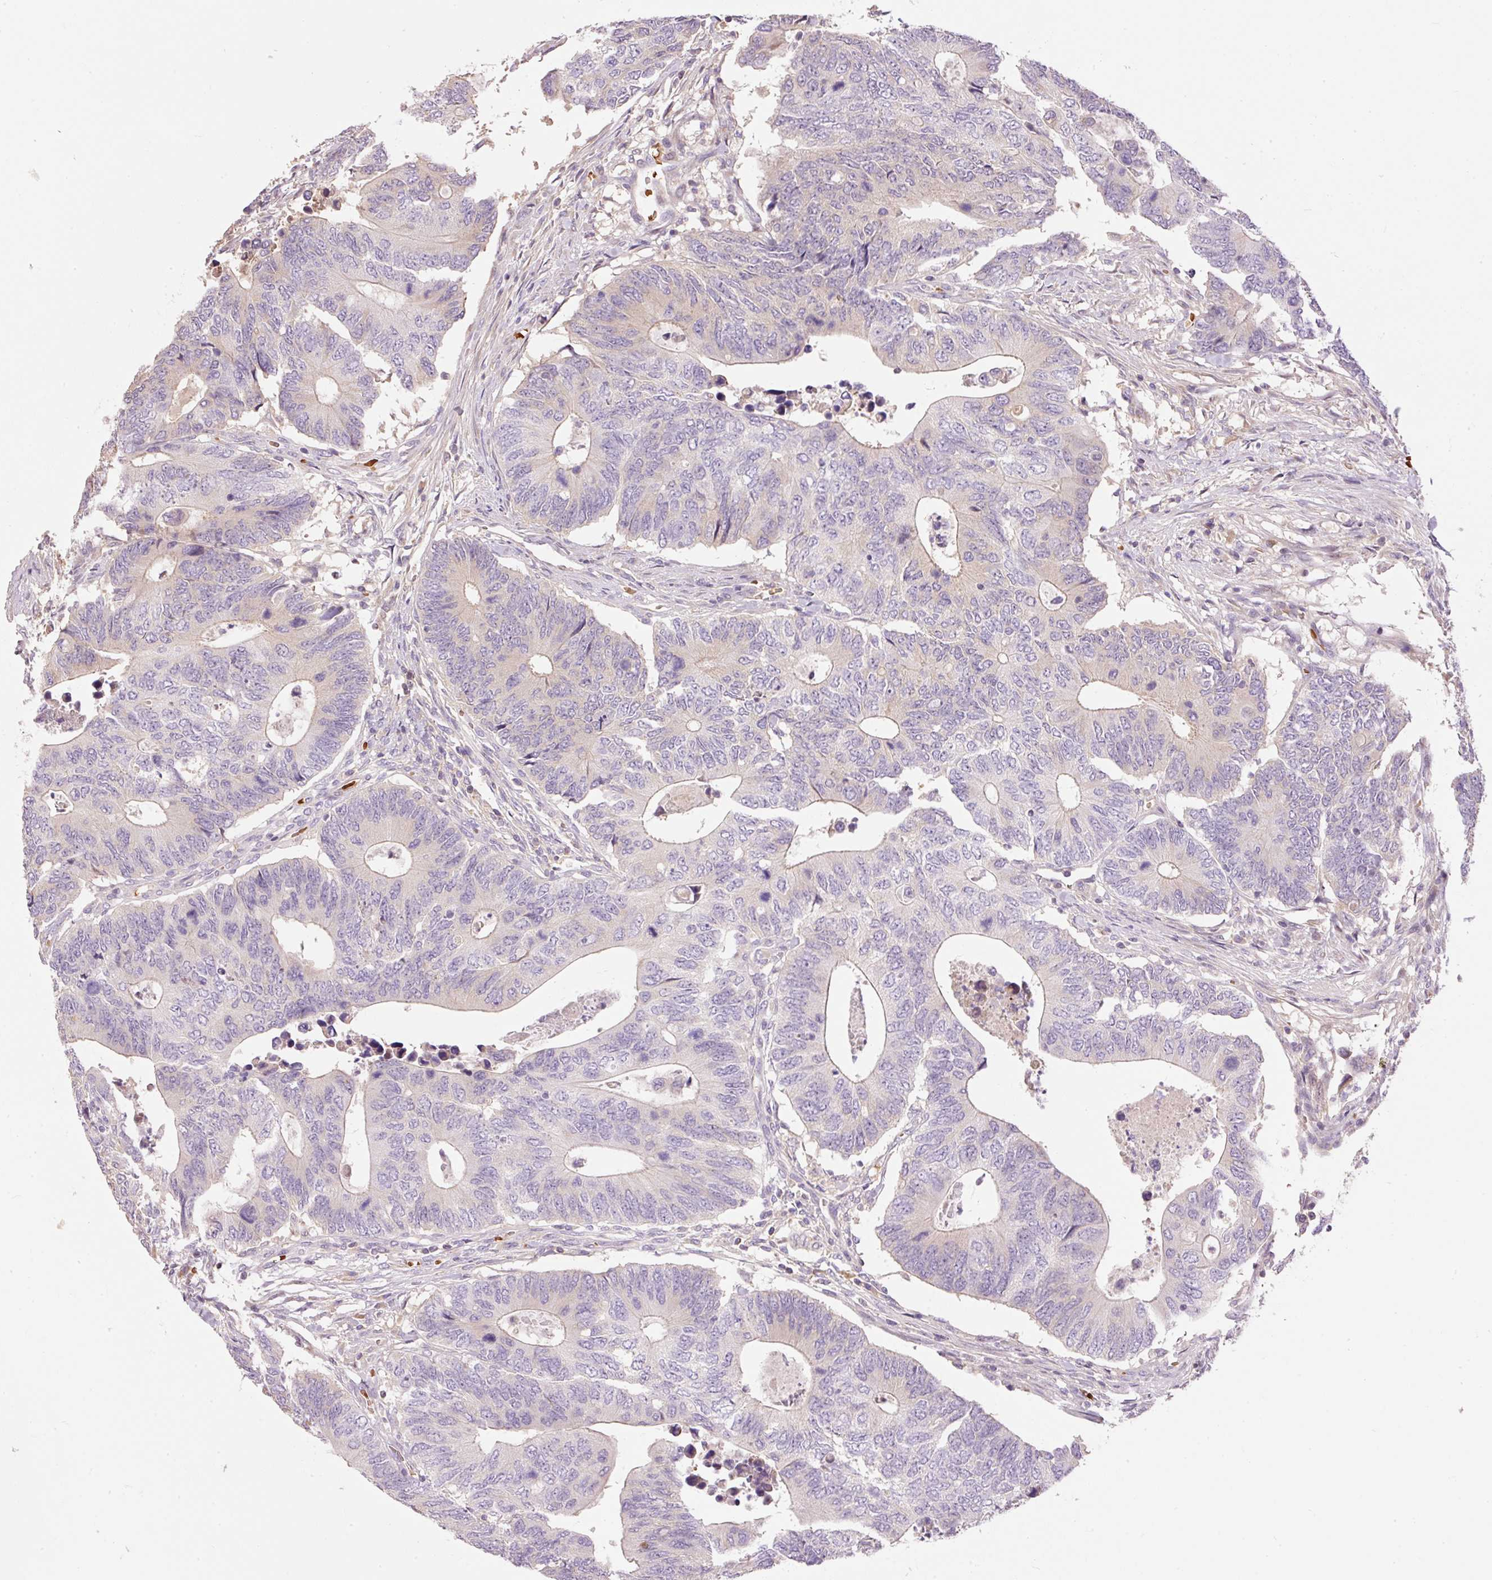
{"staining": {"intensity": "negative", "quantity": "none", "location": "none"}, "tissue": "colorectal cancer", "cell_type": "Tumor cells", "image_type": "cancer", "snomed": [{"axis": "morphology", "description": "Adenocarcinoma, NOS"}, {"axis": "topography", "description": "Colon"}], "caption": "Colorectal adenocarcinoma was stained to show a protein in brown. There is no significant staining in tumor cells. (Immunohistochemistry (ihc), brightfield microscopy, high magnification).", "gene": "CMTM8", "patient": {"sex": "male", "age": 87}}